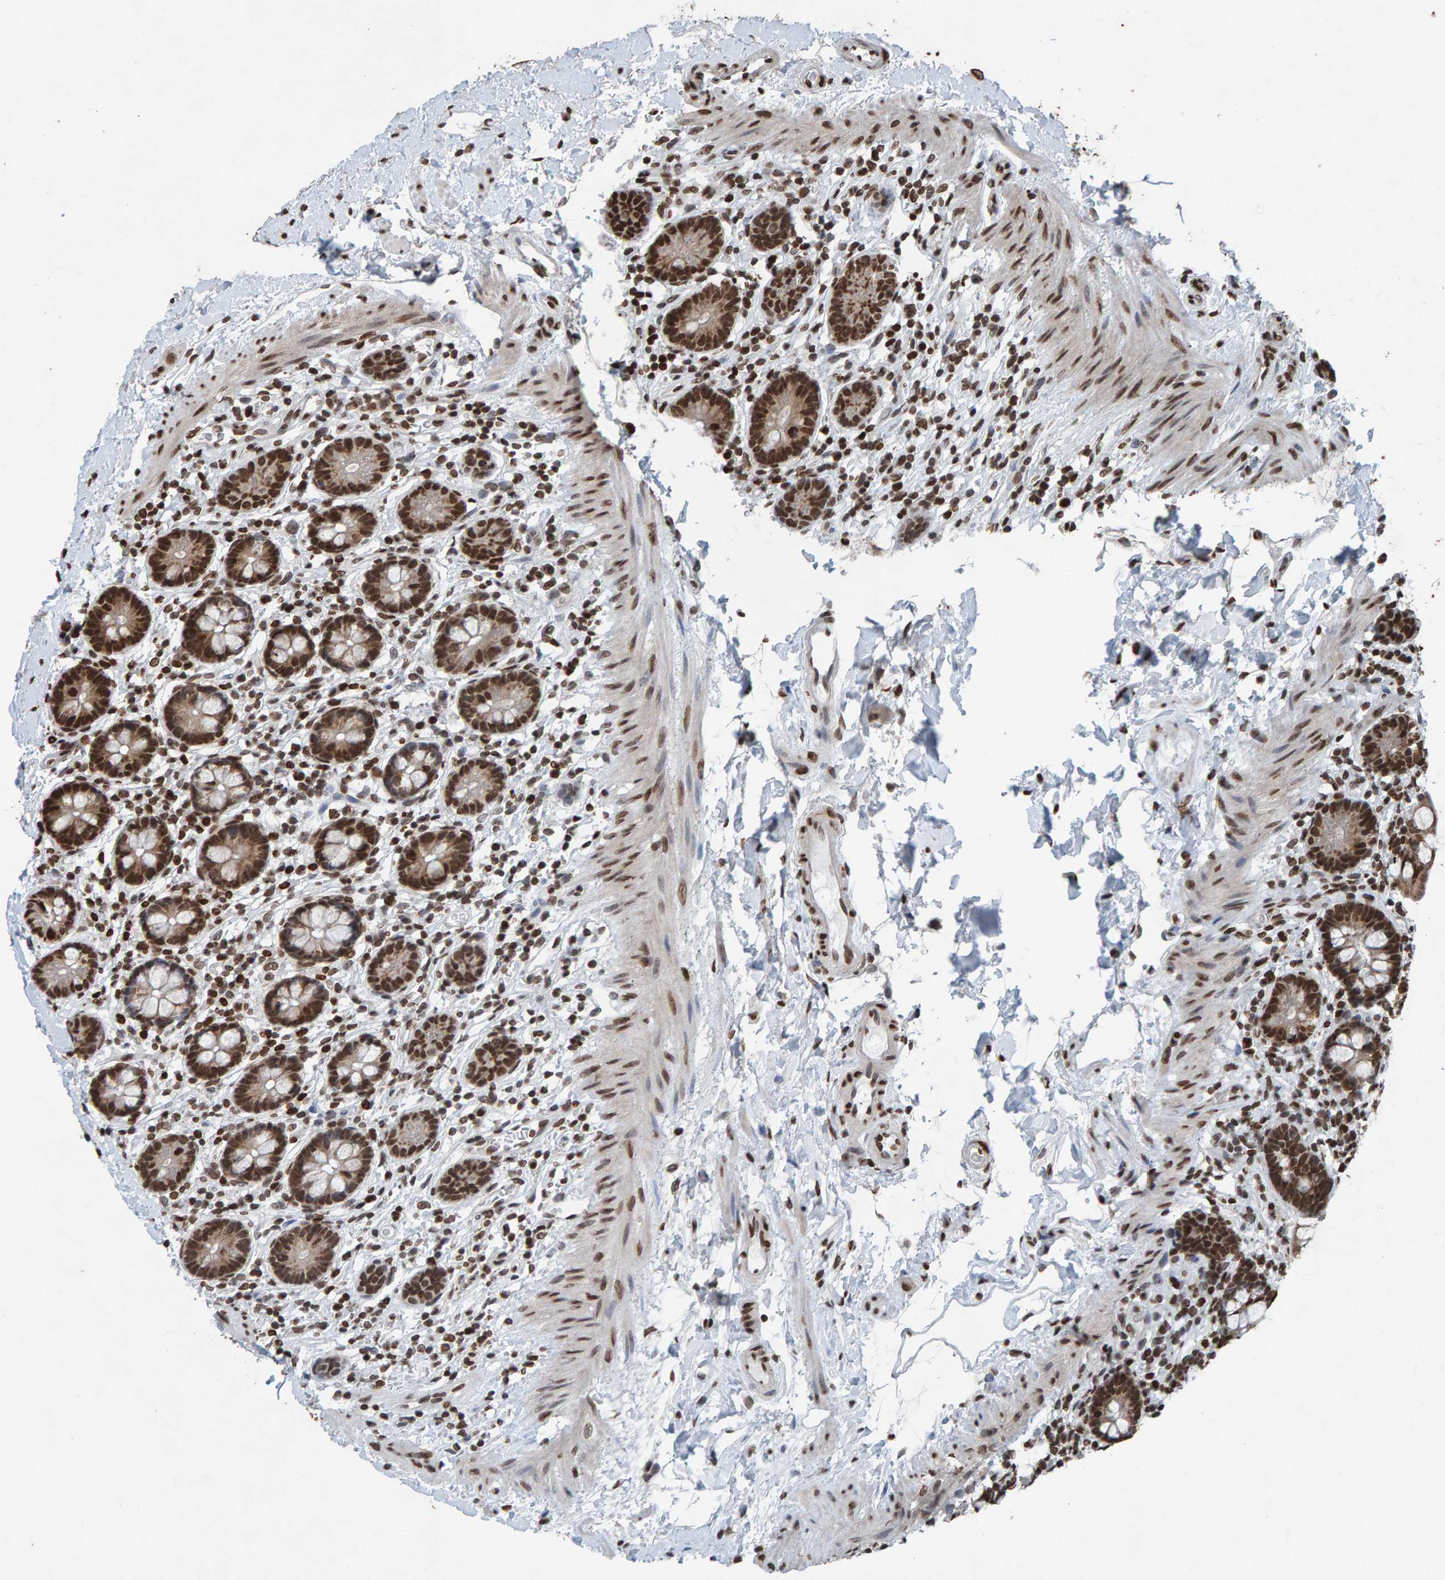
{"staining": {"intensity": "strong", "quantity": ">75%", "location": "nuclear"}, "tissue": "small intestine", "cell_type": "Glandular cells", "image_type": "normal", "snomed": [{"axis": "morphology", "description": "Normal tissue, NOS"}, {"axis": "topography", "description": "Small intestine"}], "caption": "Approximately >75% of glandular cells in unremarkable small intestine exhibit strong nuclear protein expression as visualized by brown immunohistochemical staining.", "gene": "H2AZ1", "patient": {"sex": "female", "age": 84}}